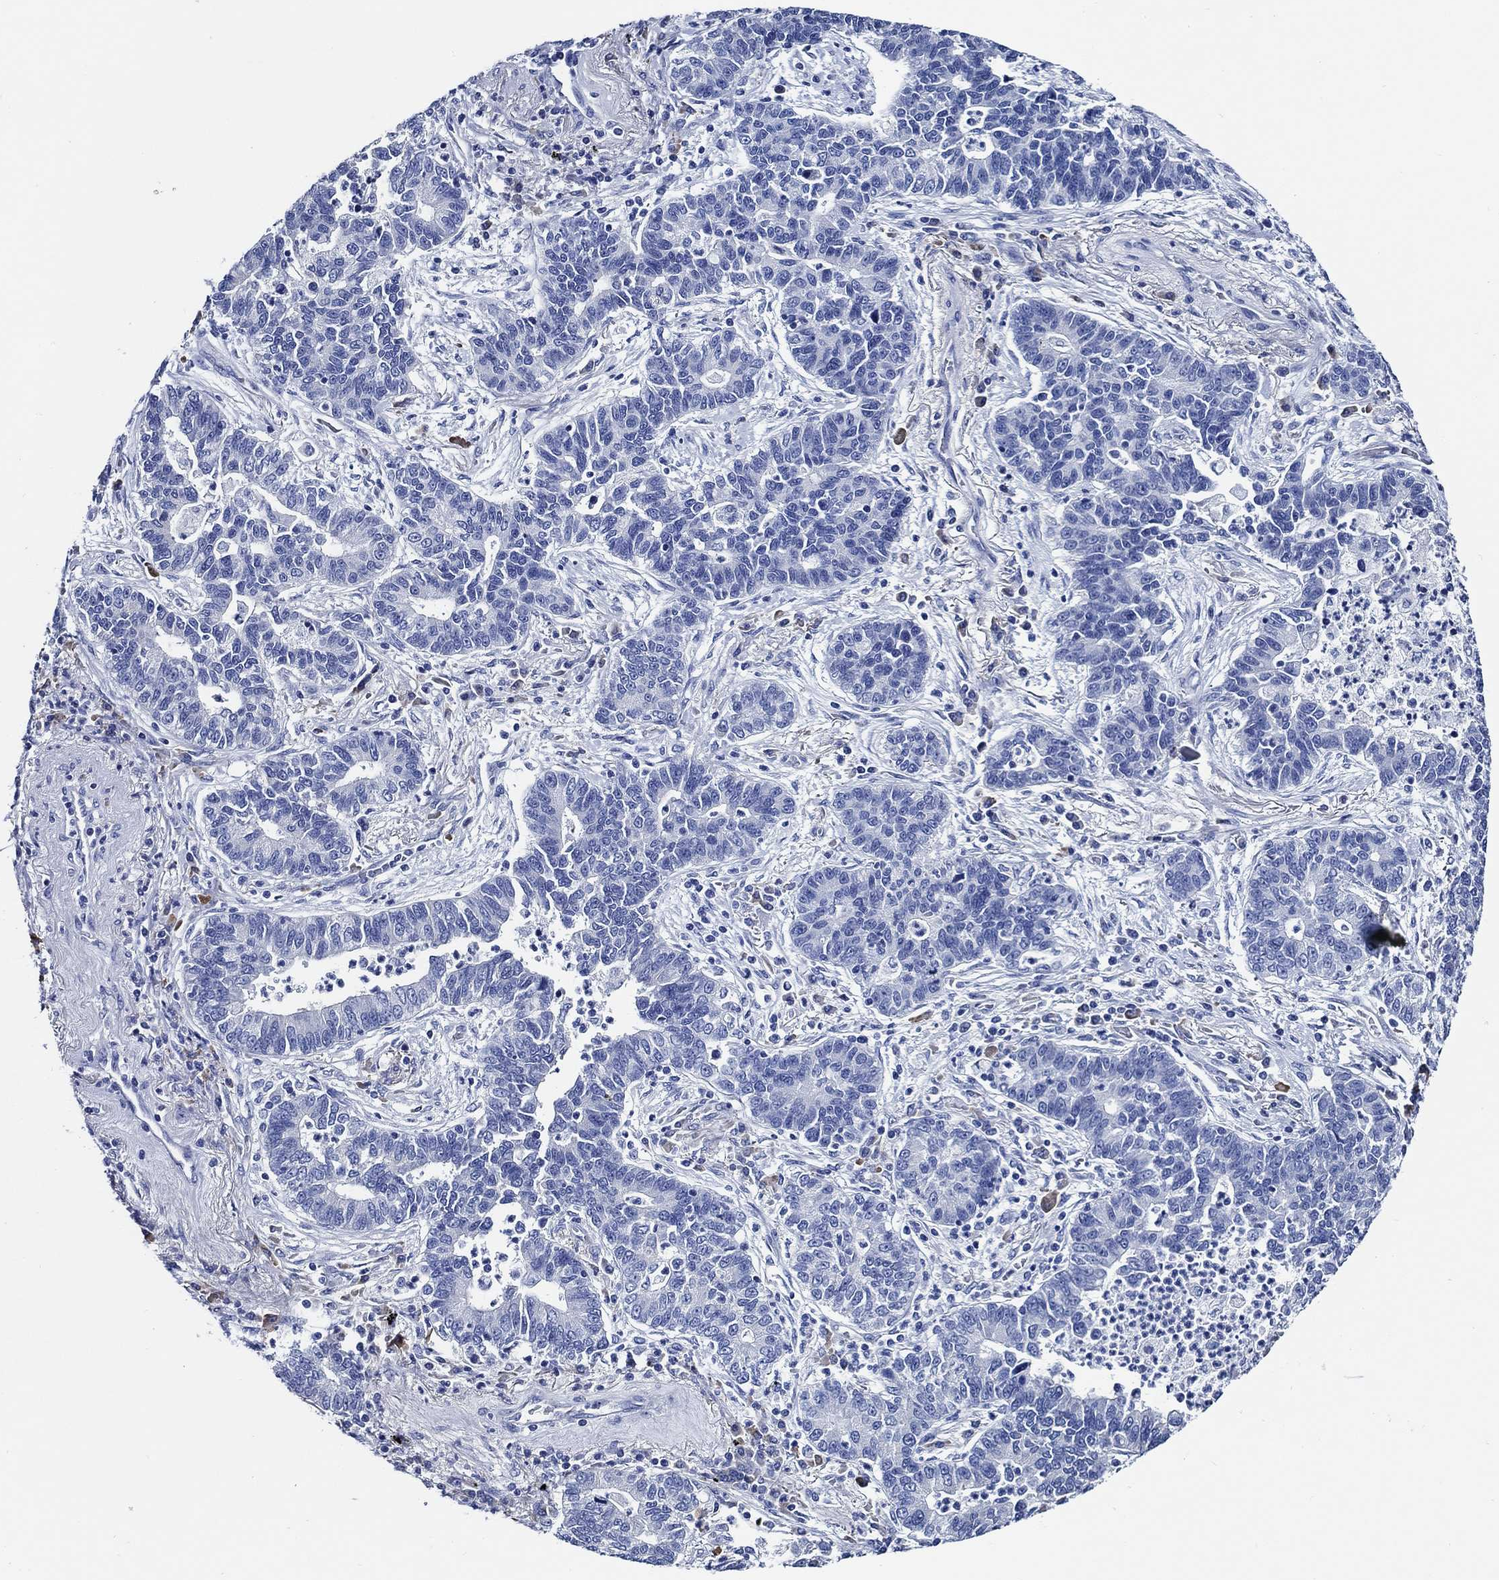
{"staining": {"intensity": "negative", "quantity": "none", "location": "none"}, "tissue": "lung cancer", "cell_type": "Tumor cells", "image_type": "cancer", "snomed": [{"axis": "morphology", "description": "Adenocarcinoma, NOS"}, {"axis": "topography", "description": "Lung"}], "caption": "Immunohistochemical staining of adenocarcinoma (lung) shows no significant expression in tumor cells.", "gene": "WDR62", "patient": {"sex": "female", "age": 57}}